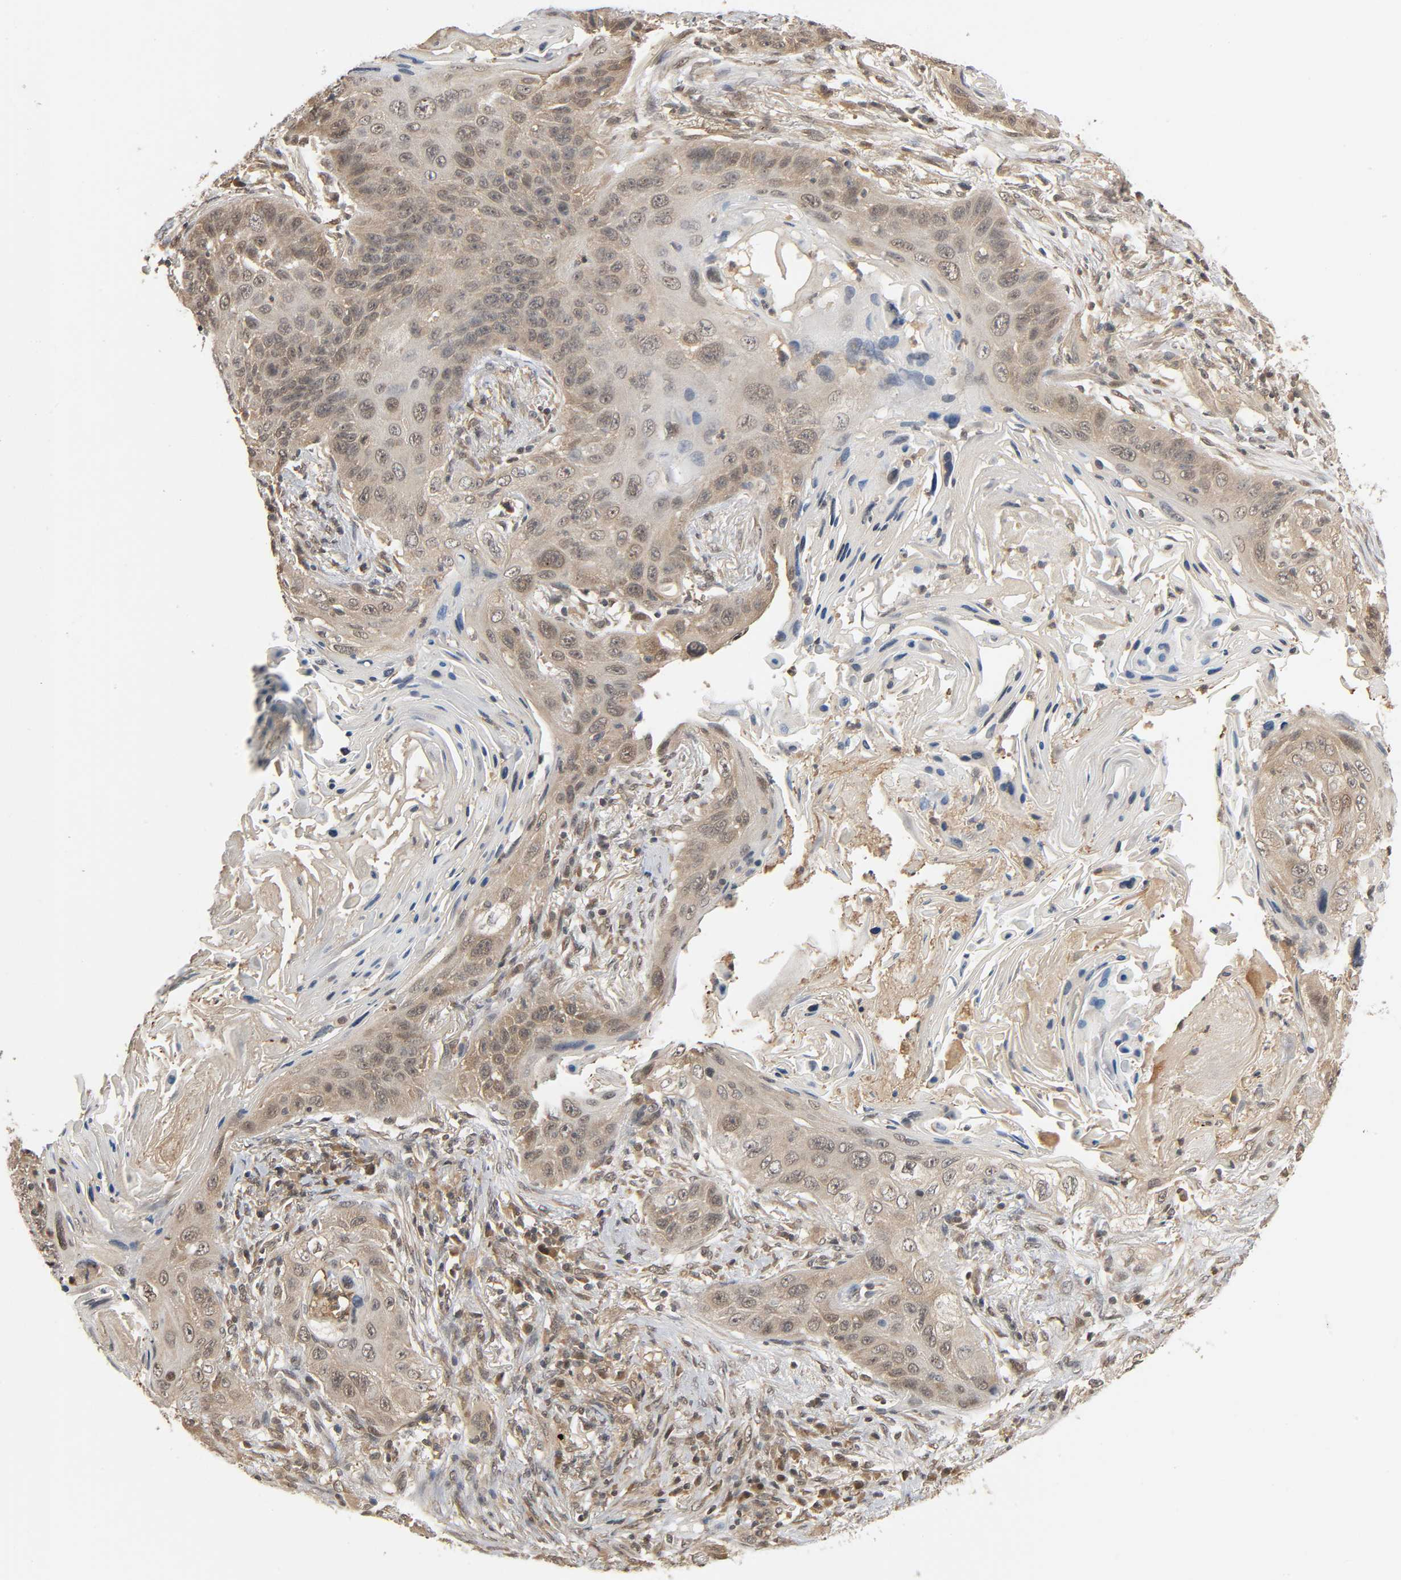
{"staining": {"intensity": "moderate", "quantity": "25%-75%", "location": "cytoplasmic/membranous,nuclear"}, "tissue": "lung cancer", "cell_type": "Tumor cells", "image_type": "cancer", "snomed": [{"axis": "morphology", "description": "Squamous cell carcinoma, NOS"}, {"axis": "topography", "description": "Lung"}], "caption": "An image showing moderate cytoplasmic/membranous and nuclear staining in approximately 25%-75% of tumor cells in lung cancer, as visualized by brown immunohistochemical staining.", "gene": "NEDD8", "patient": {"sex": "female", "age": 67}}